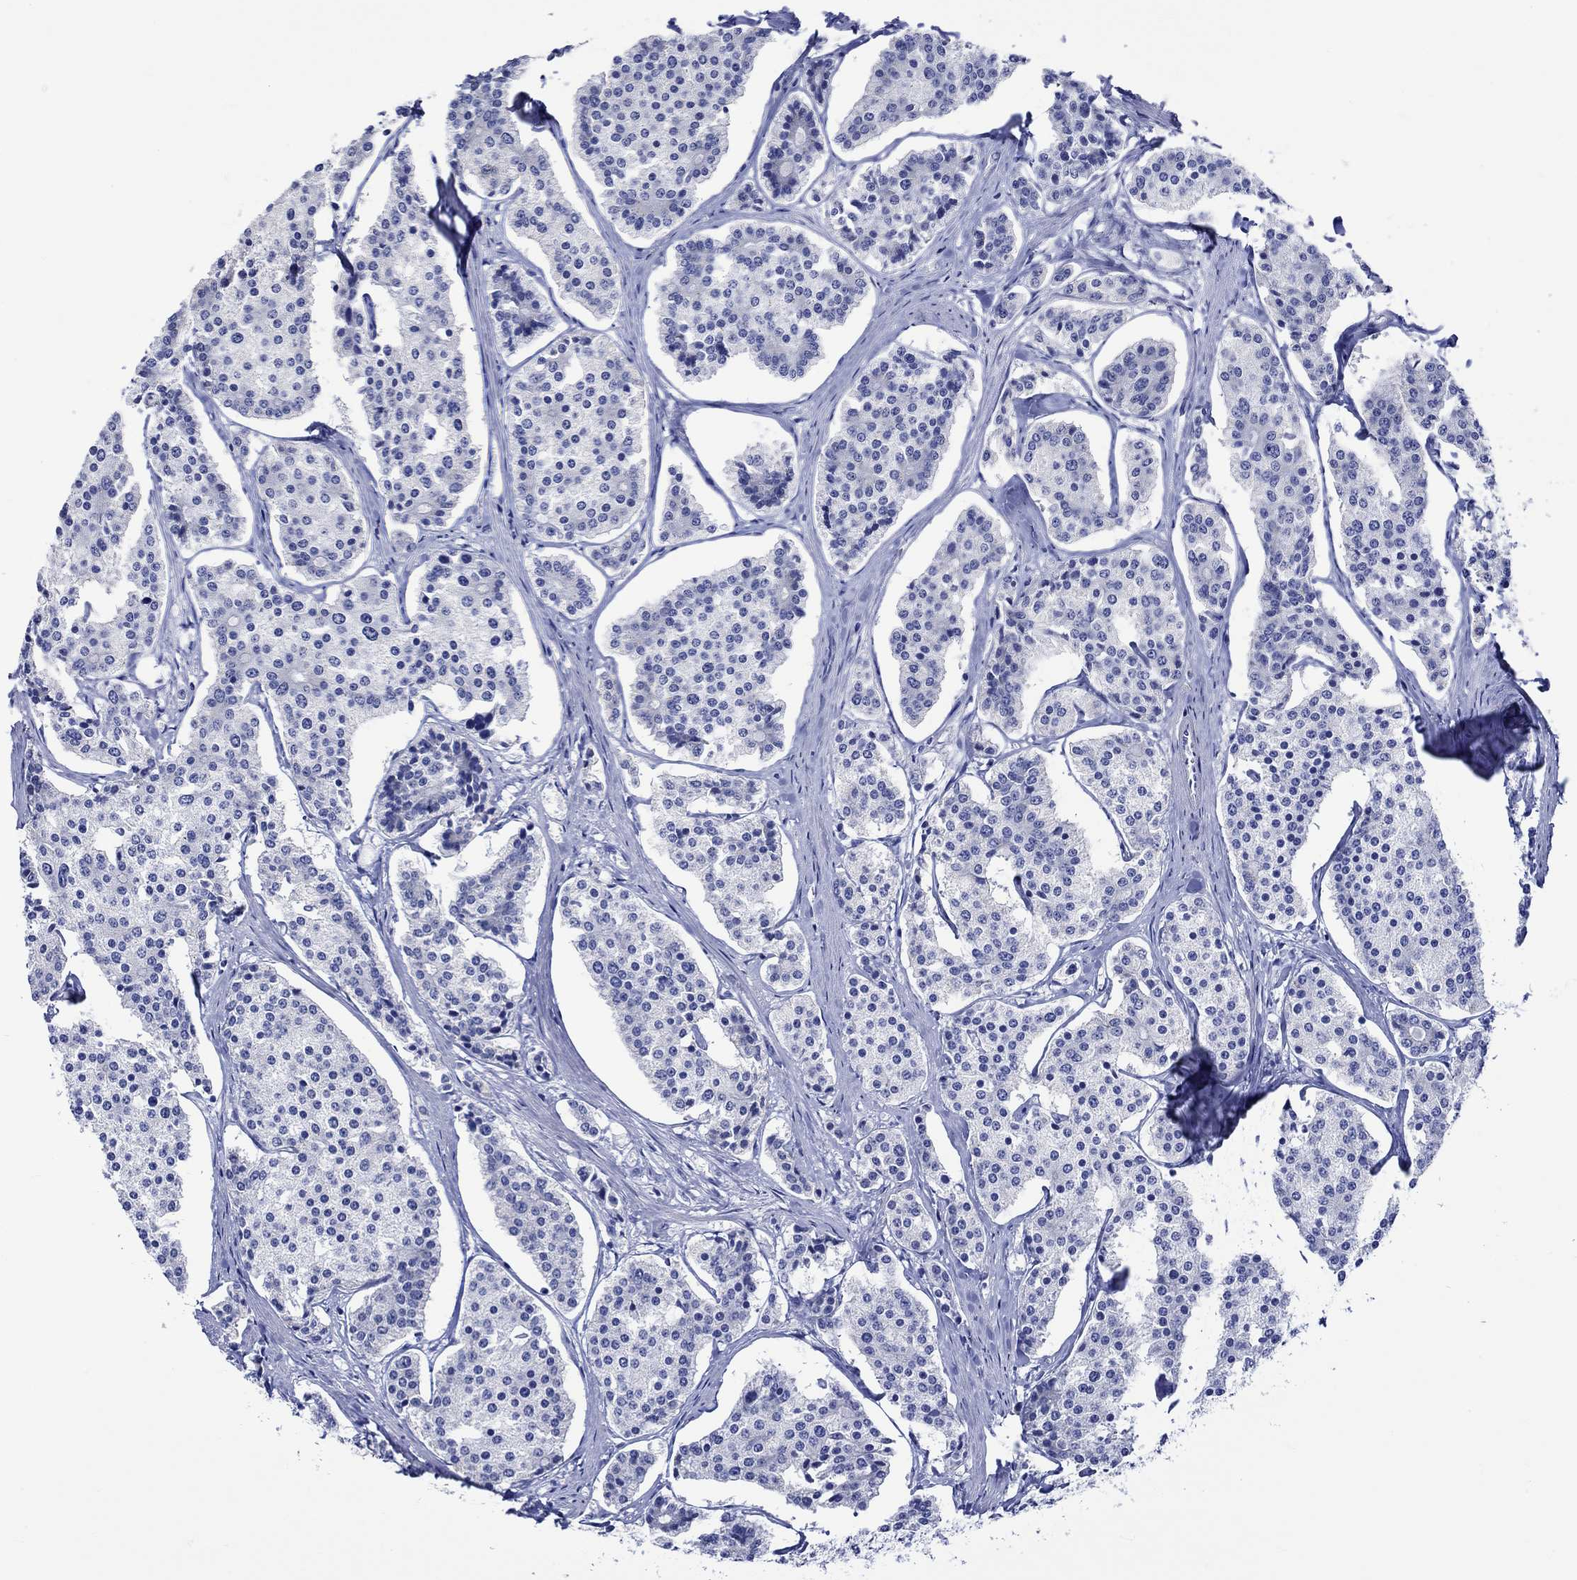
{"staining": {"intensity": "negative", "quantity": "none", "location": "none"}, "tissue": "carcinoid", "cell_type": "Tumor cells", "image_type": "cancer", "snomed": [{"axis": "morphology", "description": "Carcinoid, malignant, NOS"}, {"axis": "topography", "description": "Small intestine"}], "caption": "Carcinoid stained for a protein using IHC exhibits no expression tumor cells.", "gene": "HARBI1", "patient": {"sex": "female", "age": 65}}